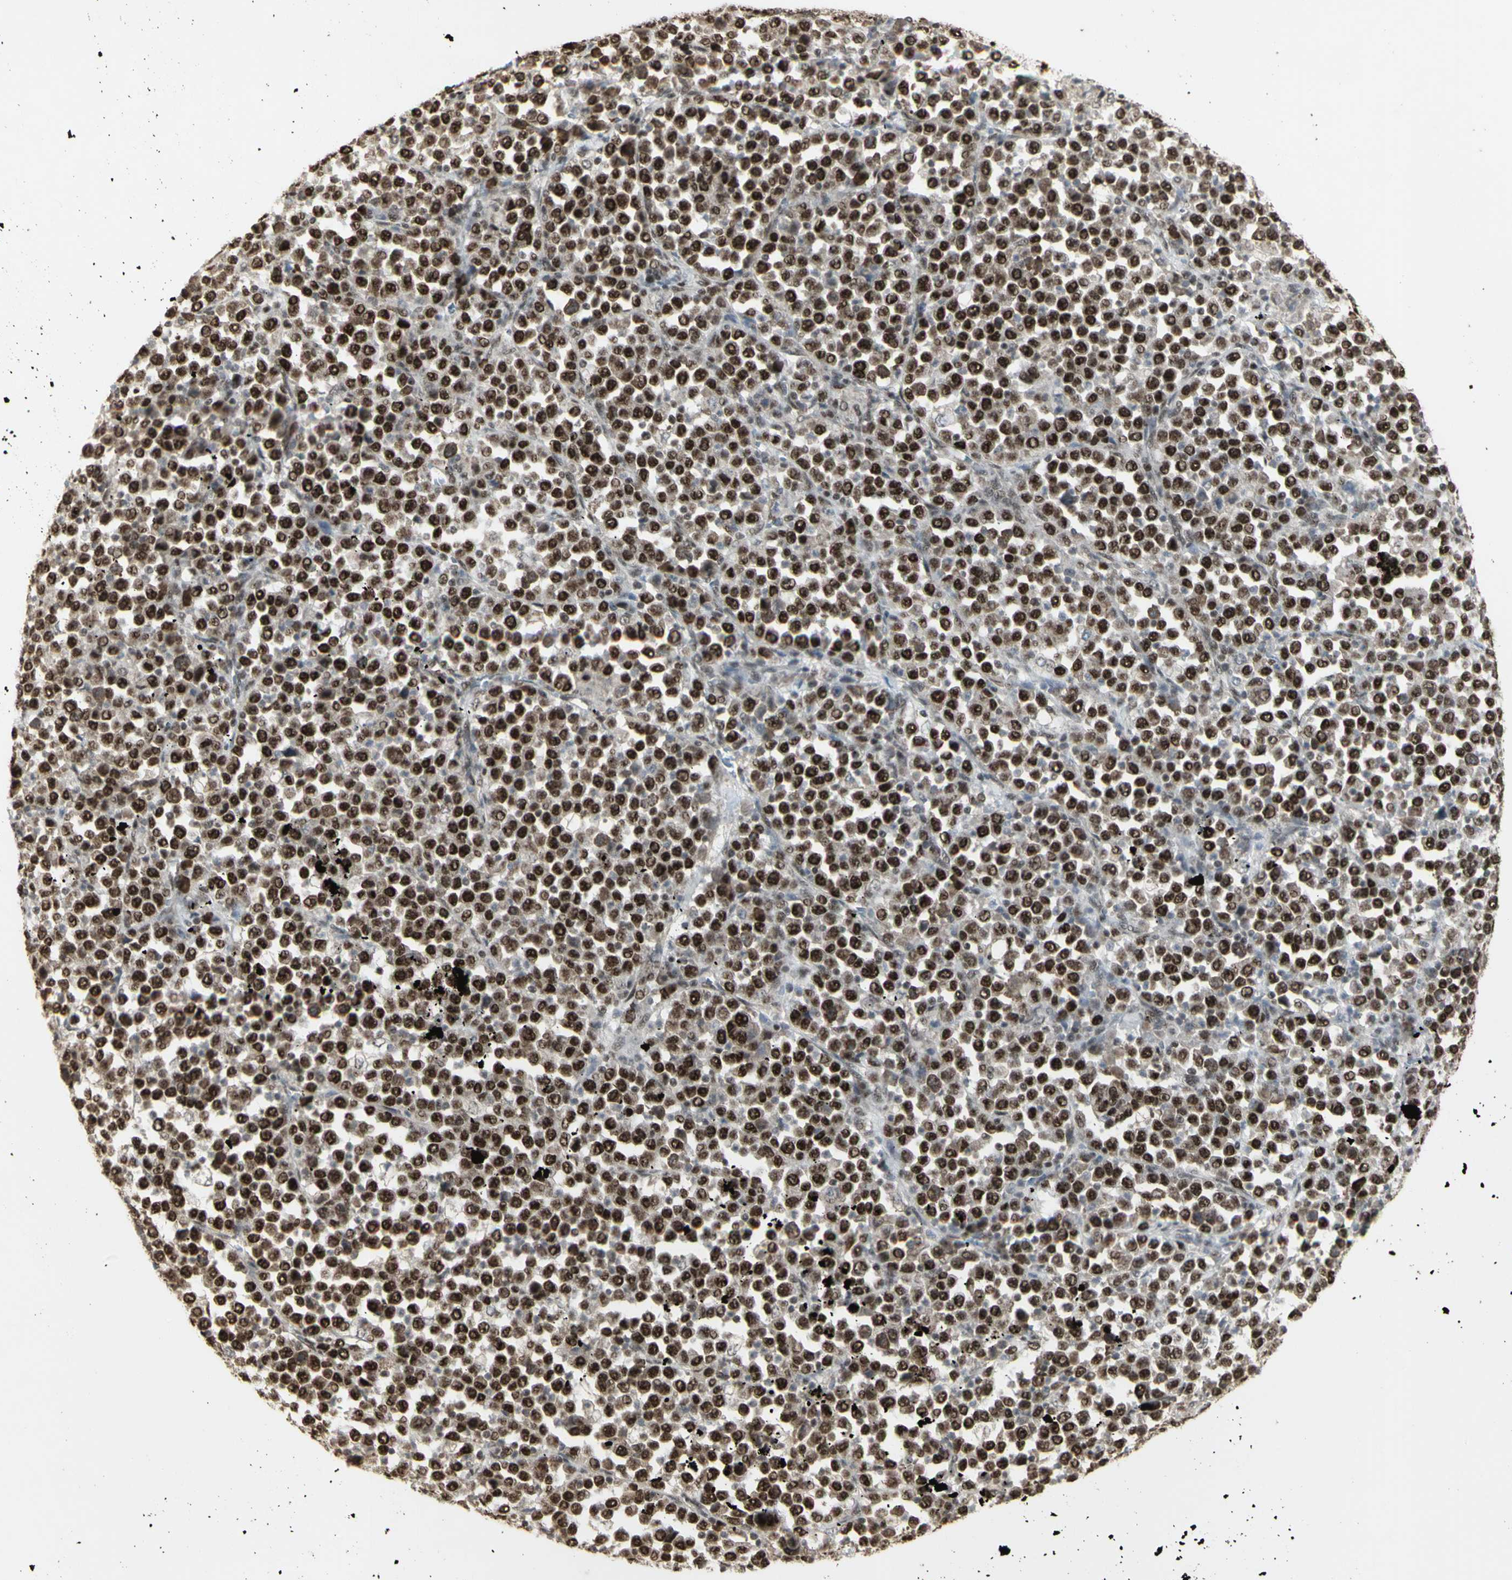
{"staining": {"intensity": "strong", "quantity": ">75%", "location": "nuclear"}, "tissue": "stomach cancer", "cell_type": "Tumor cells", "image_type": "cancer", "snomed": [{"axis": "morphology", "description": "Normal tissue, NOS"}, {"axis": "morphology", "description": "Adenocarcinoma, NOS"}, {"axis": "topography", "description": "Stomach, upper"}, {"axis": "topography", "description": "Stomach"}], "caption": "Human stomach adenocarcinoma stained for a protein (brown) reveals strong nuclear positive expression in about >75% of tumor cells.", "gene": "CCNT1", "patient": {"sex": "male", "age": 59}}